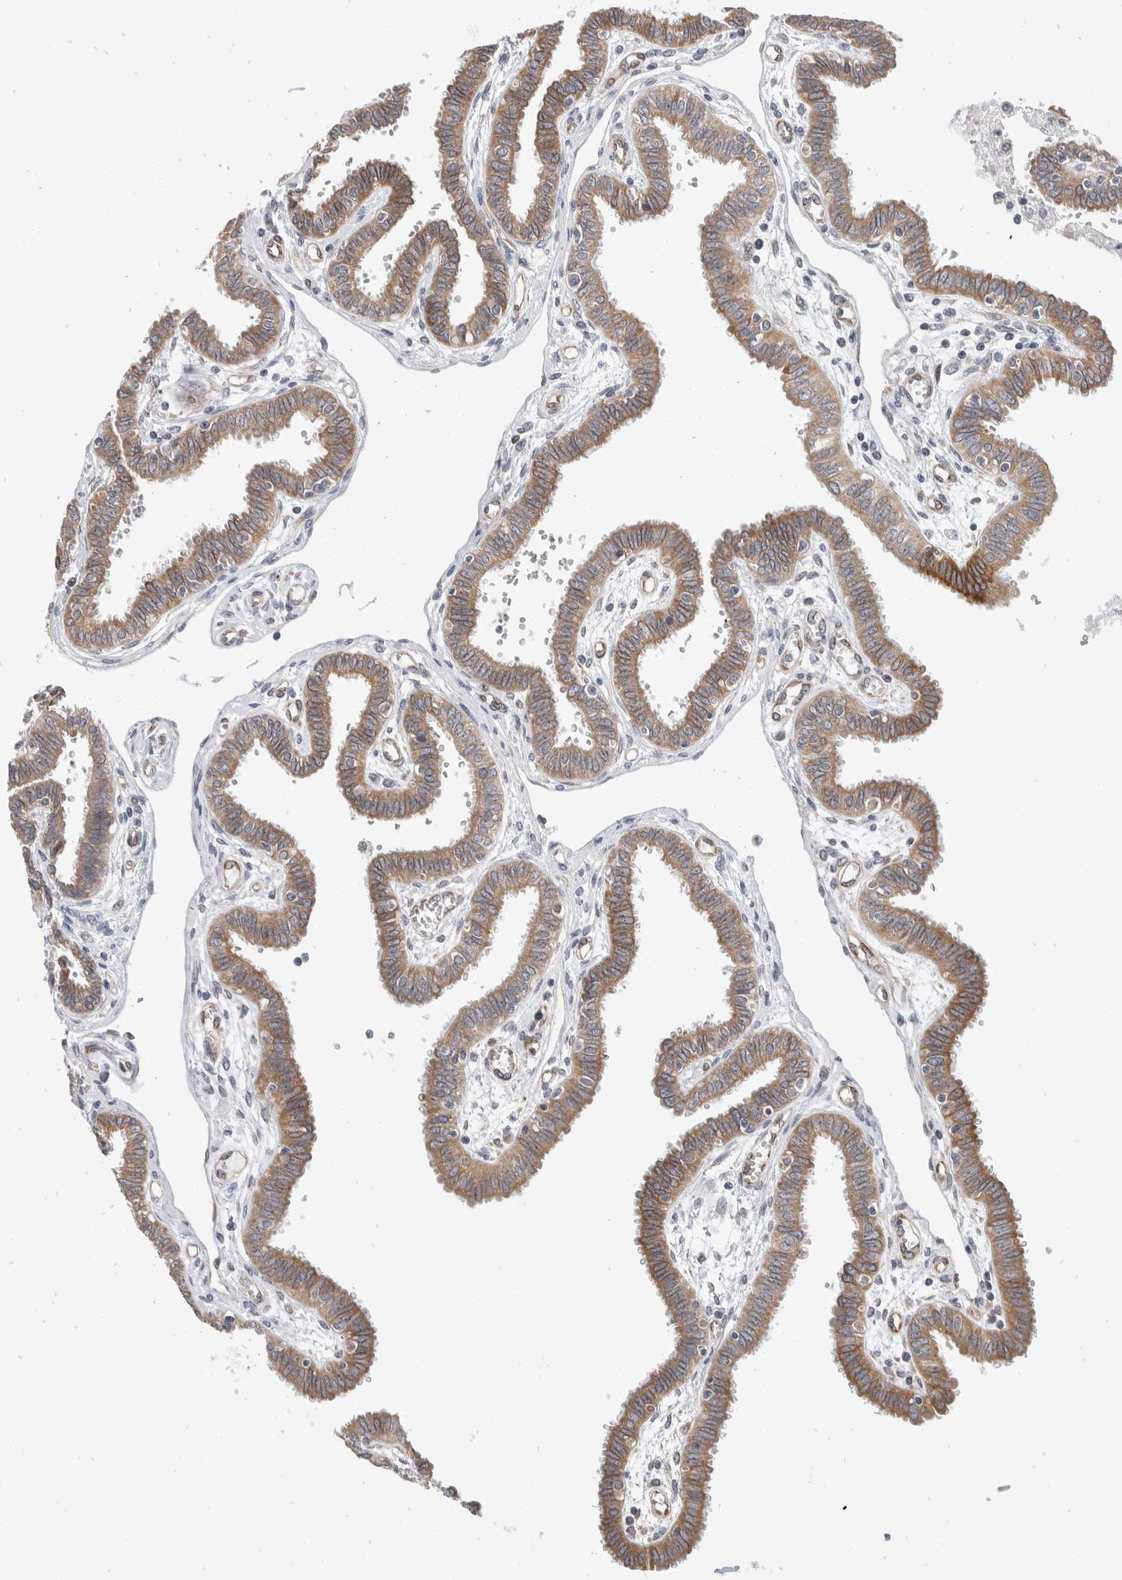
{"staining": {"intensity": "moderate", "quantity": ">75%", "location": "cytoplasmic/membranous"}, "tissue": "fallopian tube", "cell_type": "Glandular cells", "image_type": "normal", "snomed": [{"axis": "morphology", "description": "Normal tissue, NOS"}, {"axis": "topography", "description": "Fallopian tube"}], "caption": "DAB immunohistochemical staining of normal human fallopian tube displays moderate cytoplasmic/membranous protein expression in approximately >75% of glandular cells. The protein is shown in brown color, while the nuclei are stained blue.", "gene": "TMEM245", "patient": {"sex": "female", "age": 32}}